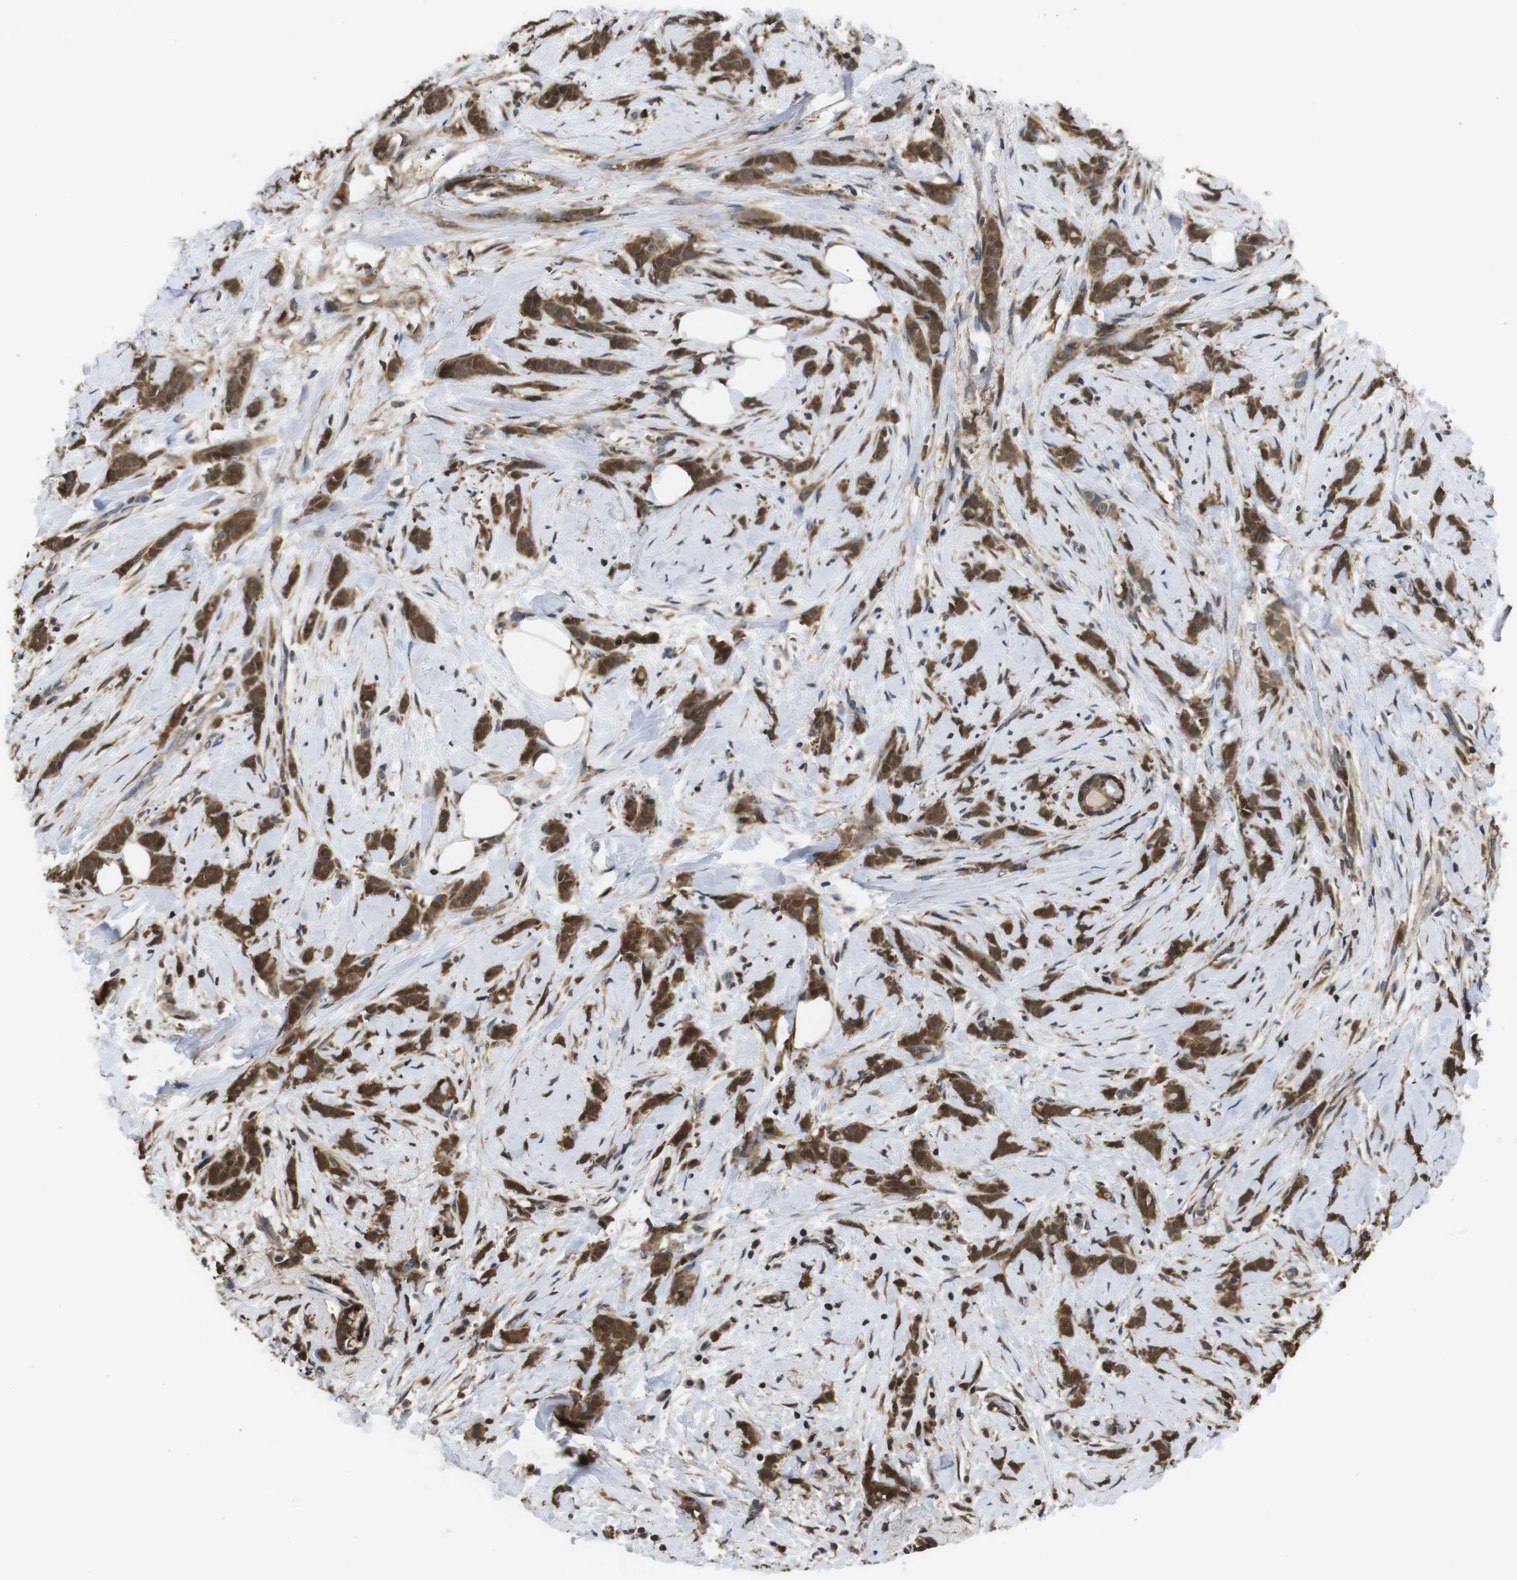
{"staining": {"intensity": "moderate", "quantity": ">75%", "location": "cytoplasmic/membranous,nuclear"}, "tissue": "breast cancer", "cell_type": "Tumor cells", "image_type": "cancer", "snomed": [{"axis": "morphology", "description": "Lobular carcinoma, in situ"}, {"axis": "morphology", "description": "Lobular carcinoma"}, {"axis": "topography", "description": "Breast"}], "caption": "Breast cancer (lobular carcinoma in situ) stained with a brown dye shows moderate cytoplasmic/membranous and nuclear positive staining in about >75% of tumor cells.", "gene": "LDHA", "patient": {"sex": "female", "age": 41}}